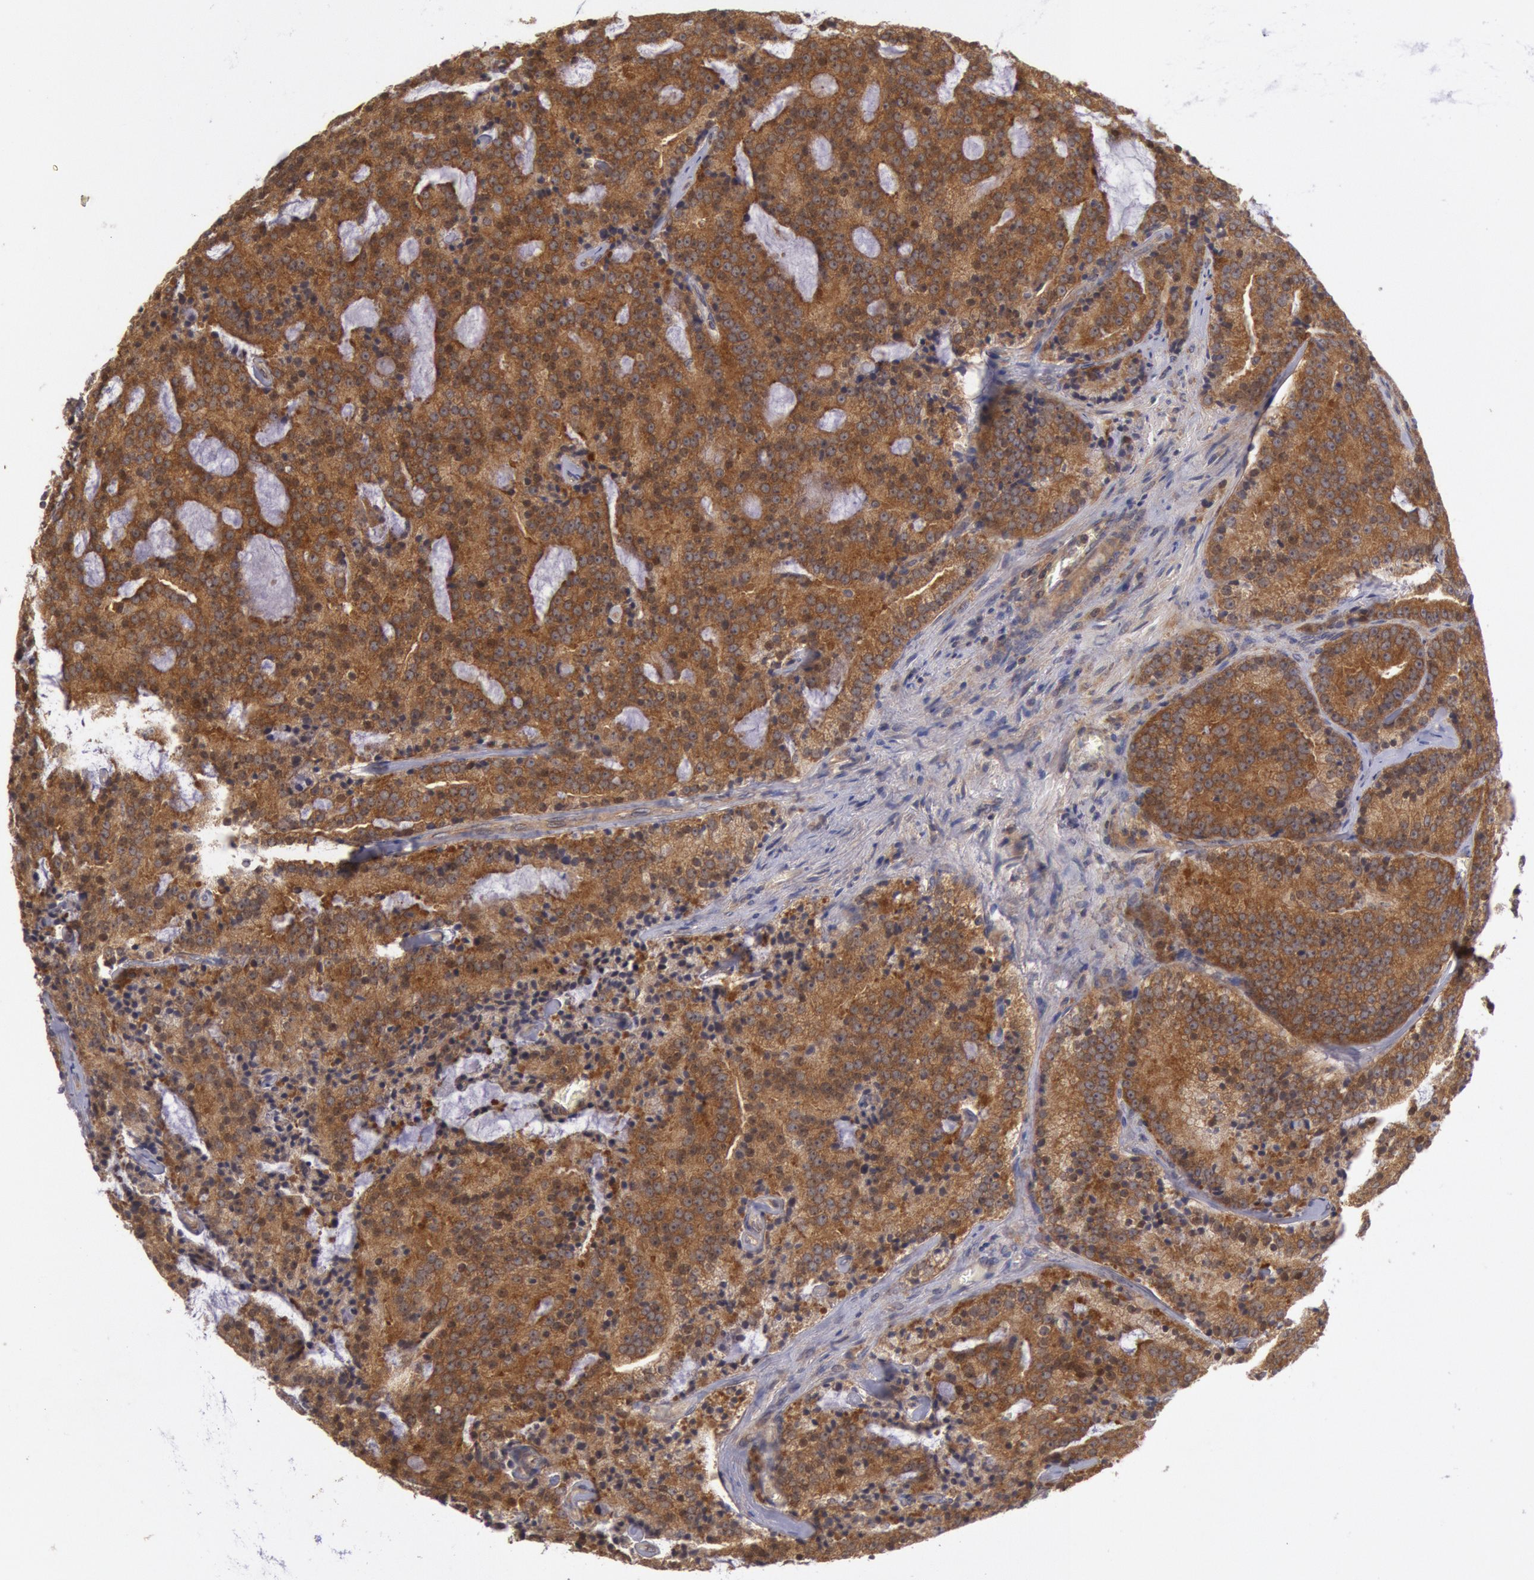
{"staining": {"intensity": "strong", "quantity": ">75%", "location": "cytoplasmic/membranous"}, "tissue": "prostate cancer", "cell_type": "Tumor cells", "image_type": "cancer", "snomed": [{"axis": "morphology", "description": "Adenocarcinoma, Medium grade"}, {"axis": "topography", "description": "Prostate"}], "caption": "Immunohistochemistry (IHC) (DAB) staining of human adenocarcinoma (medium-grade) (prostate) demonstrates strong cytoplasmic/membranous protein staining in approximately >75% of tumor cells.", "gene": "BRAF", "patient": {"sex": "male", "age": 65}}